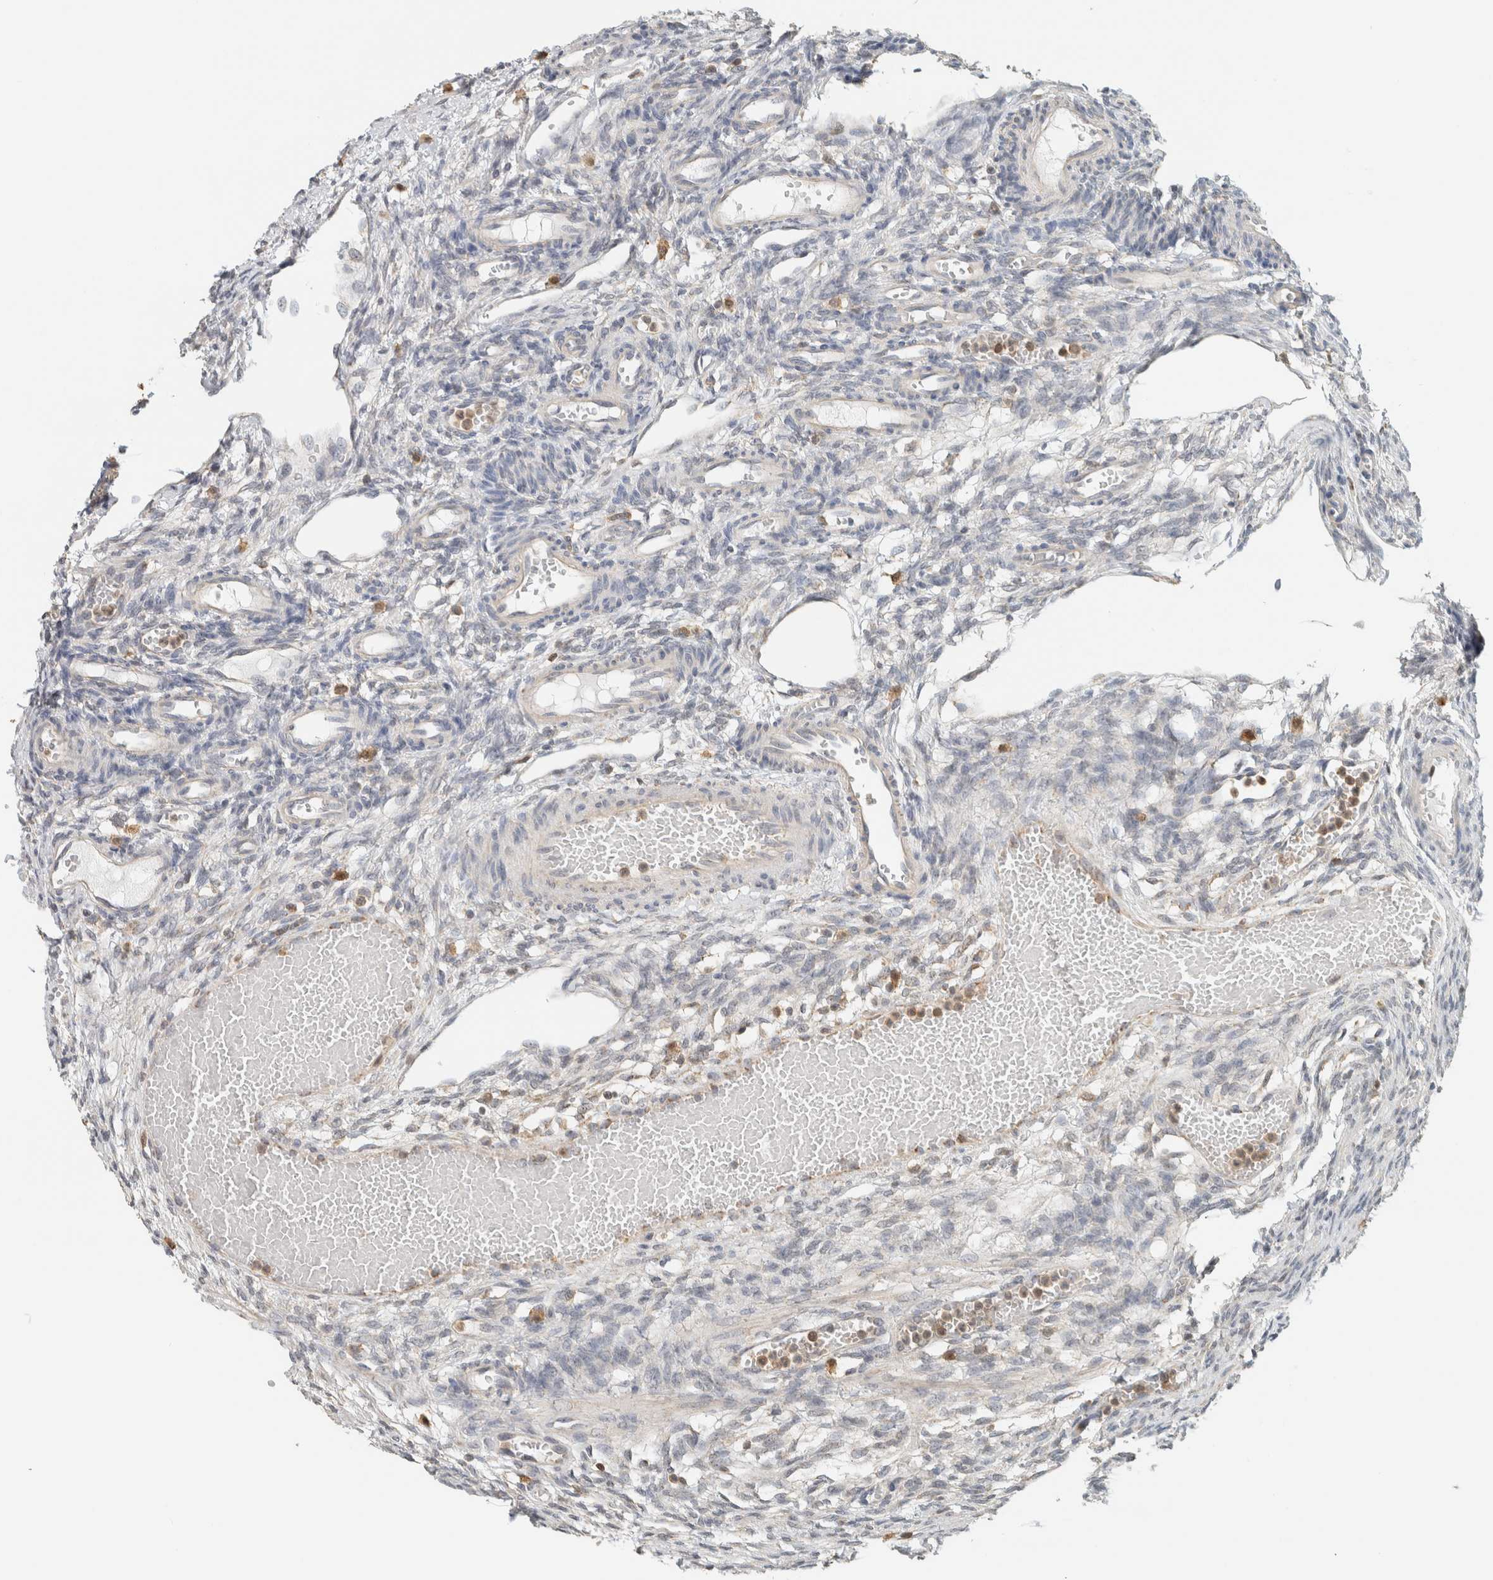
{"staining": {"intensity": "negative", "quantity": "none", "location": "none"}, "tissue": "ovary", "cell_type": "Ovarian stroma cells", "image_type": "normal", "snomed": [{"axis": "morphology", "description": "Normal tissue, NOS"}, {"axis": "topography", "description": "Ovary"}], "caption": "Immunohistochemistry (IHC) of unremarkable human ovary displays no staining in ovarian stroma cells.", "gene": "CAPG", "patient": {"sex": "female", "age": 33}}